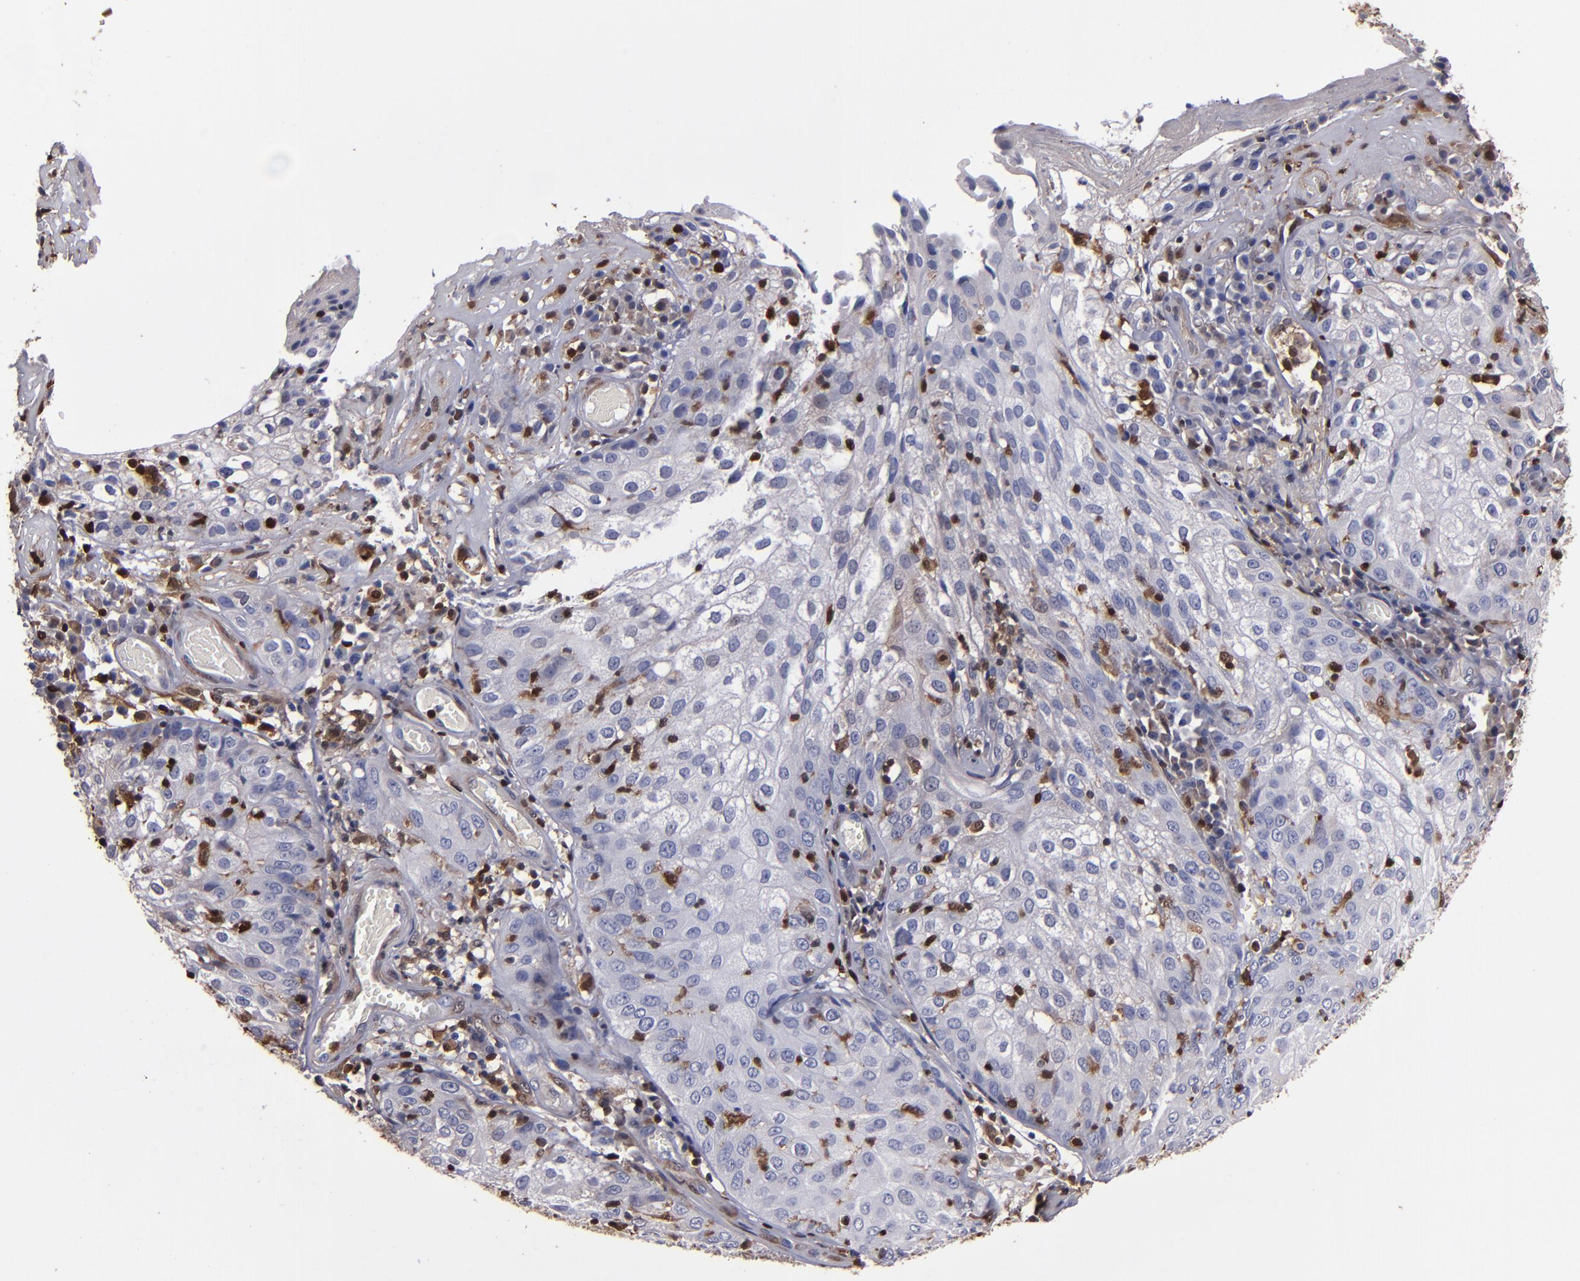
{"staining": {"intensity": "negative", "quantity": "none", "location": "none"}, "tissue": "skin cancer", "cell_type": "Tumor cells", "image_type": "cancer", "snomed": [{"axis": "morphology", "description": "Squamous cell carcinoma, NOS"}, {"axis": "topography", "description": "Skin"}], "caption": "Immunohistochemical staining of skin squamous cell carcinoma exhibits no significant positivity in tumor cells.", "gene": "S100A4", "patient": {"sex": "male", "age": 65}}